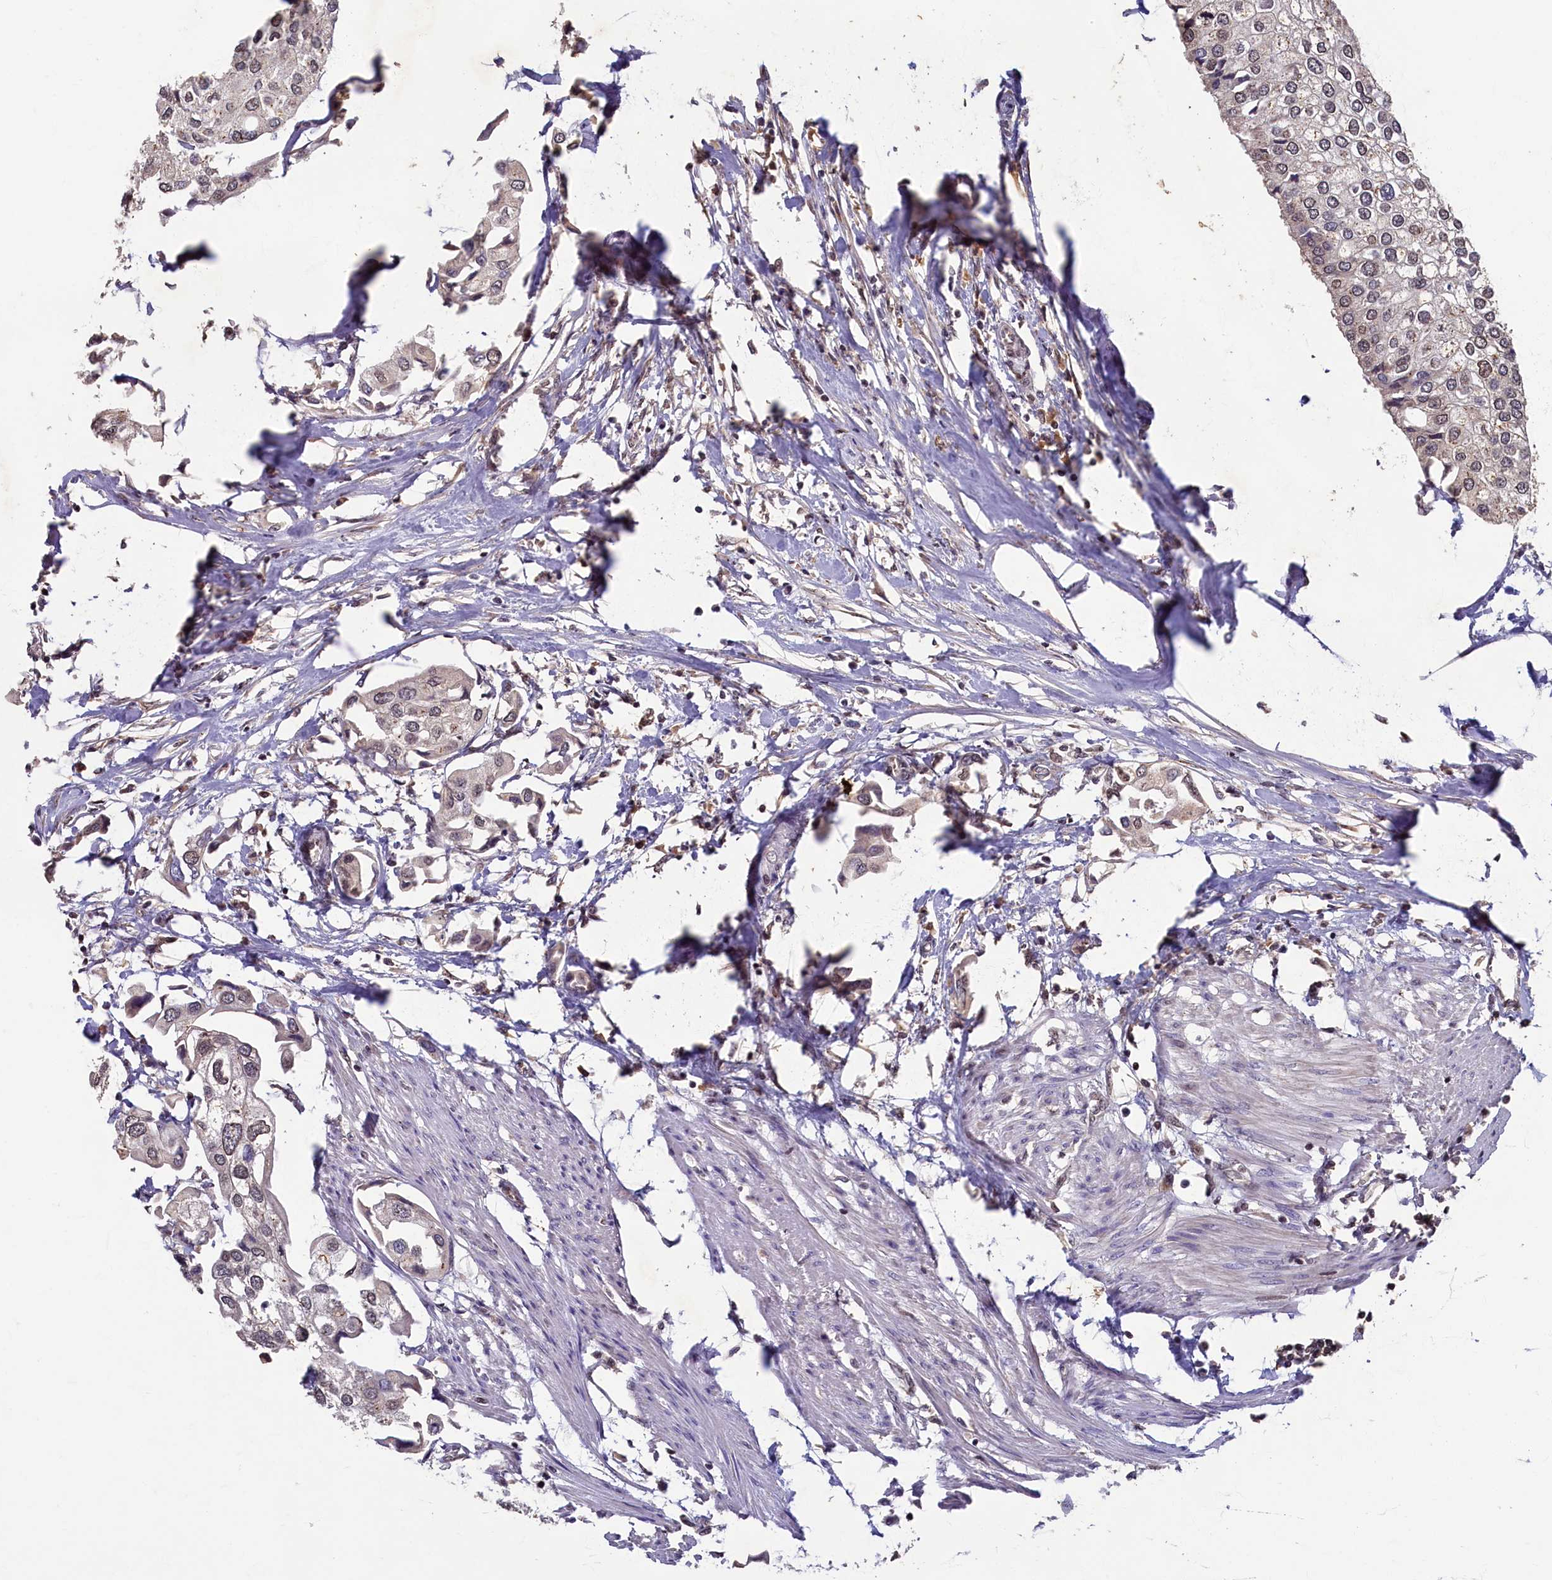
{"staining": {"intensity": "weak", "quantity": "25%-75%", "location": "nuclear"}, "tissue": "urothelial cancer", "cell_type": "Tumor cells", "image_type": "cancer", "snomed": [{"axis": "morphology", "description": "Urothelial carcinoma, High grade"}, {"axis": "topography", "description": "Urinary bladder"}], "caption": "Immunohistochemistry micrograph of urothelial carcinoma (high-grade) stained for a protein (brown), which displays low levels of weak nuclear expression in about 25%-75% of tumor cells.", "gene": "CKAP2L", "patient": {"sex": "male", "age": 64}}